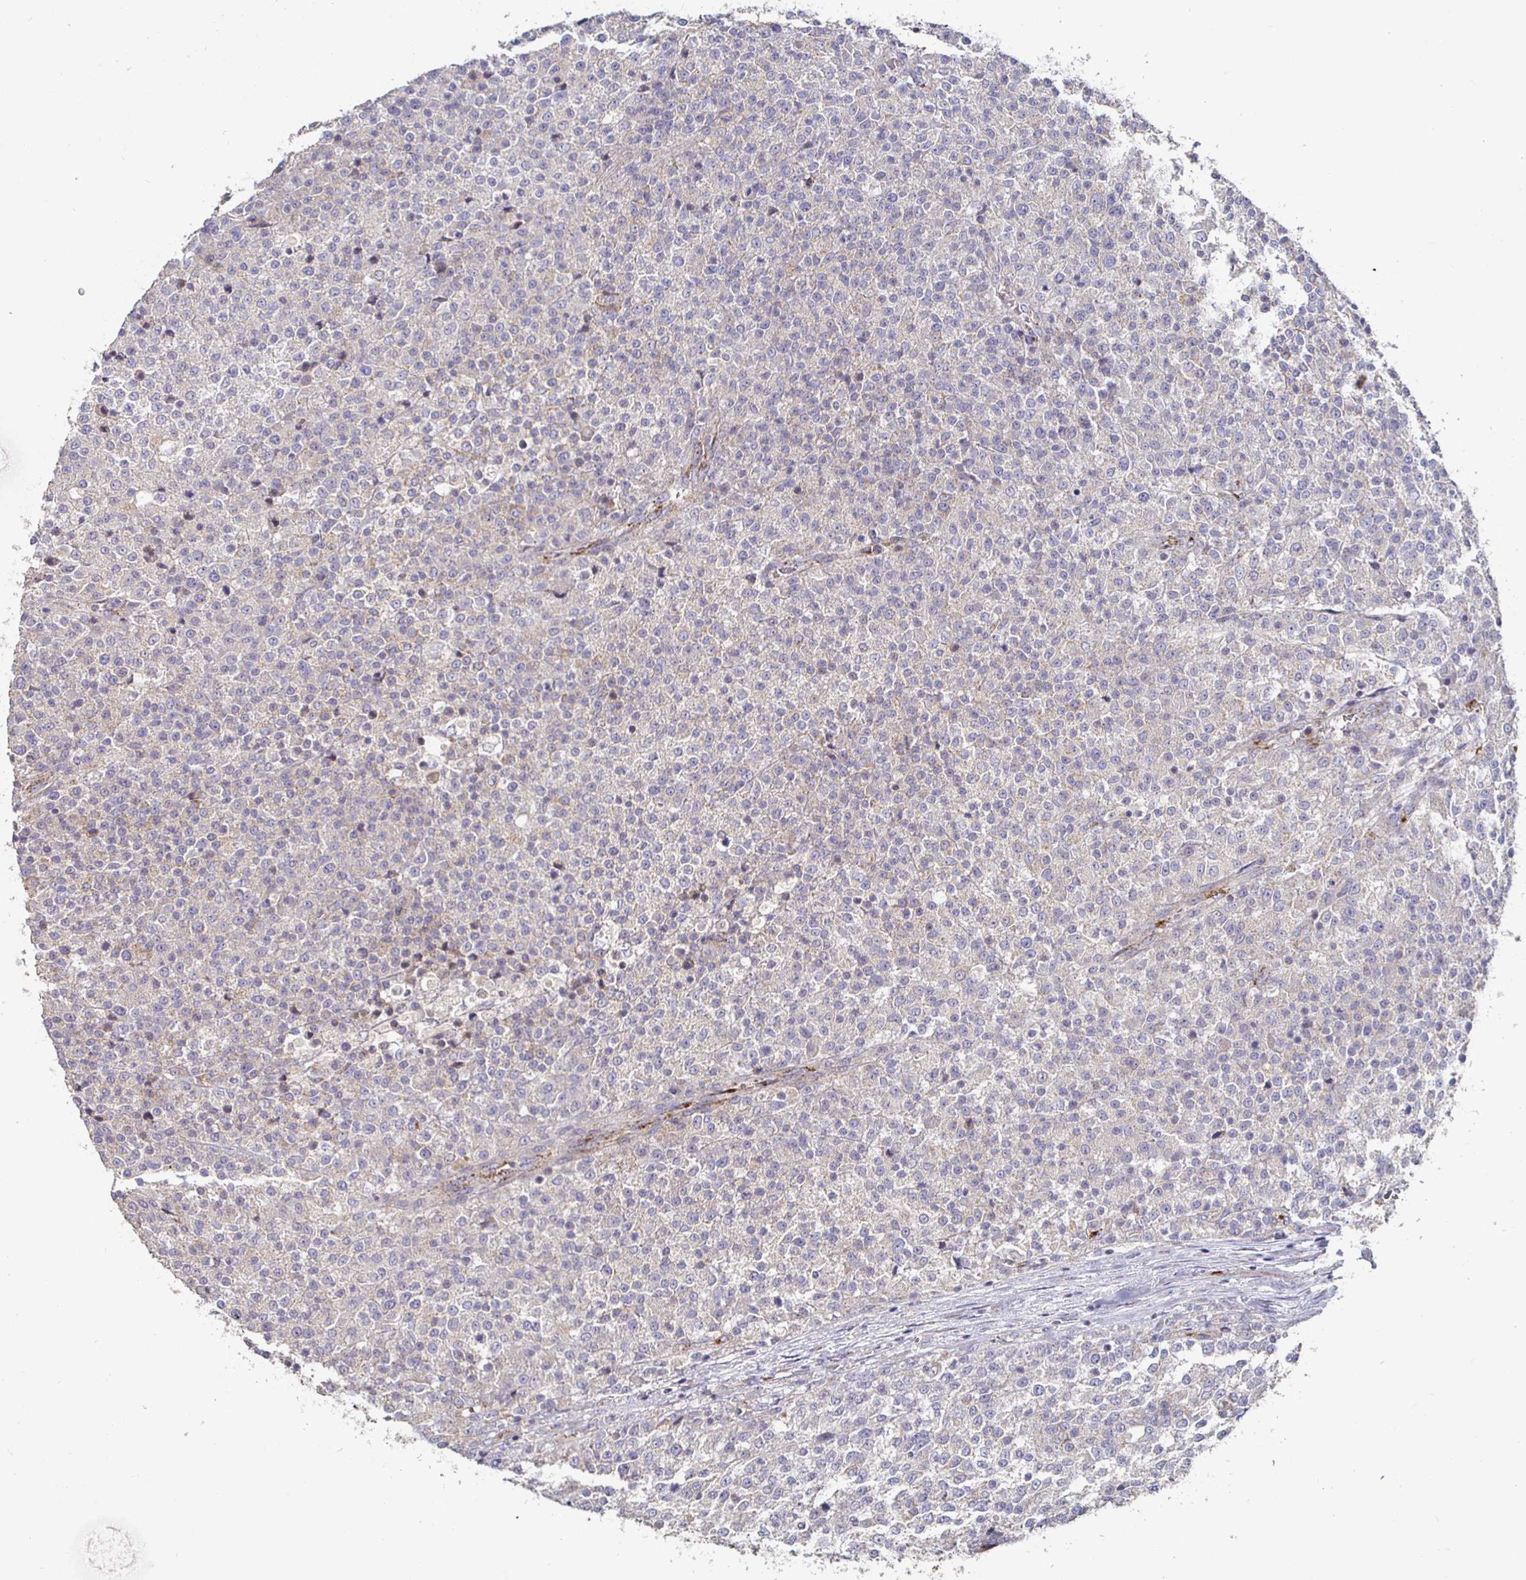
{"staining": {"intensity": "weak", "quantity": "<25%", "location": "cytoplasmic/membranous"}, "tissue": "testis cancer", "cell_type": "Tumor cells", "image_type": "cancer", "snomed": [{"axis": "morphology", "description": "Seminoma, NOS"}, {"axis": "topography", "description": "Testis"}], "caption": "DAB immunohistochemical staining of human testis cancer (seminoma) reveals no significant expression in tumor cells. (Brightfield microscopy of DAB immunohistochemistry at high magnification).", "gene": "NRSN1", "patient": {"sex": "male", "age": 59}}